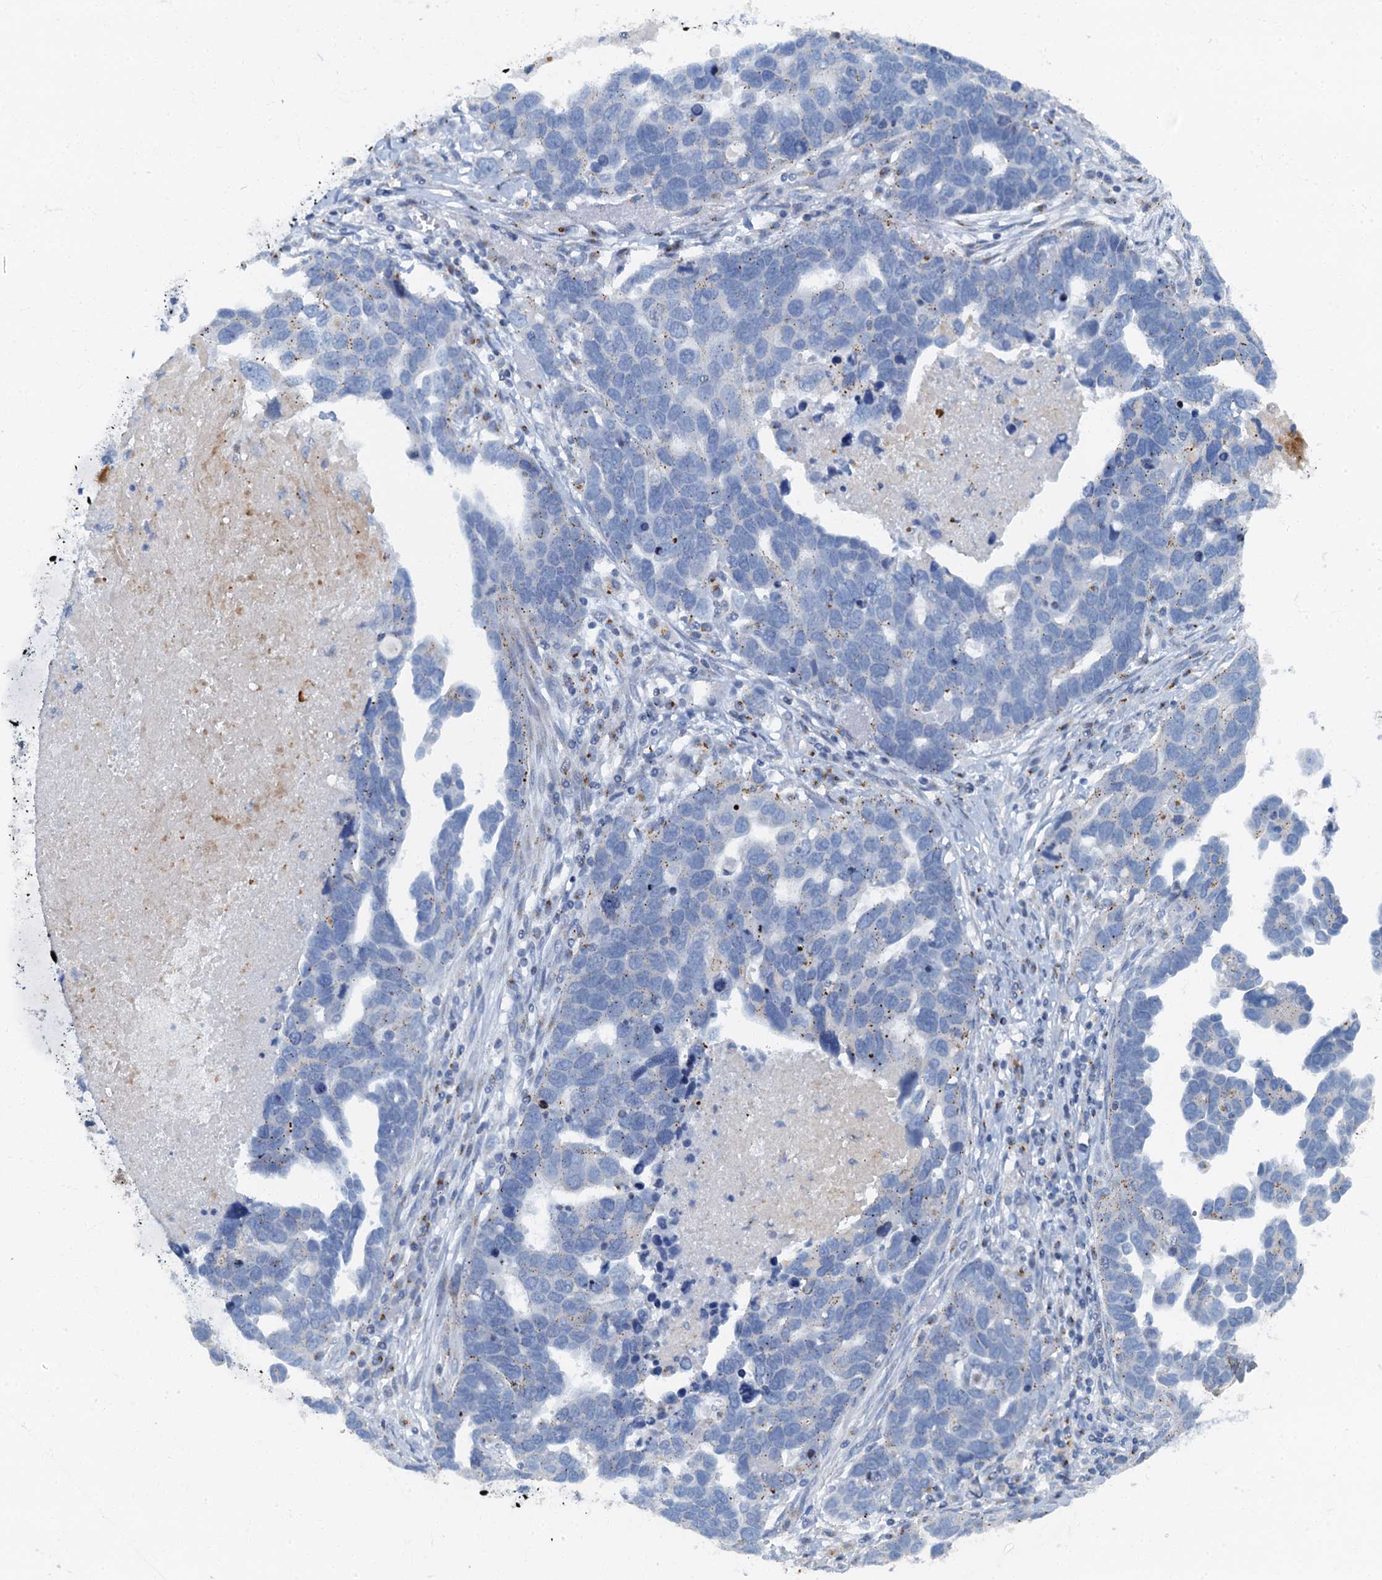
{"staining": {"intensity": "negative", "quantity": "none", "location": "none"}, "tissue": "ovarian cancer", "cell_type": "Tumor cells", "image_type": "cancer", "snomed": [{"axis": "morphology", "description": "Cystadenocarcinoma, serous, NOS"}, {"axis": "topography", "description": "Ovary"}], "caption": "A photomicrograph of human serous cystadenocarcinoma (ovarian) is negative for staining in tumor cells.", "gene": "LYPD3", "patient": {"sex": "female", "age": 54}}